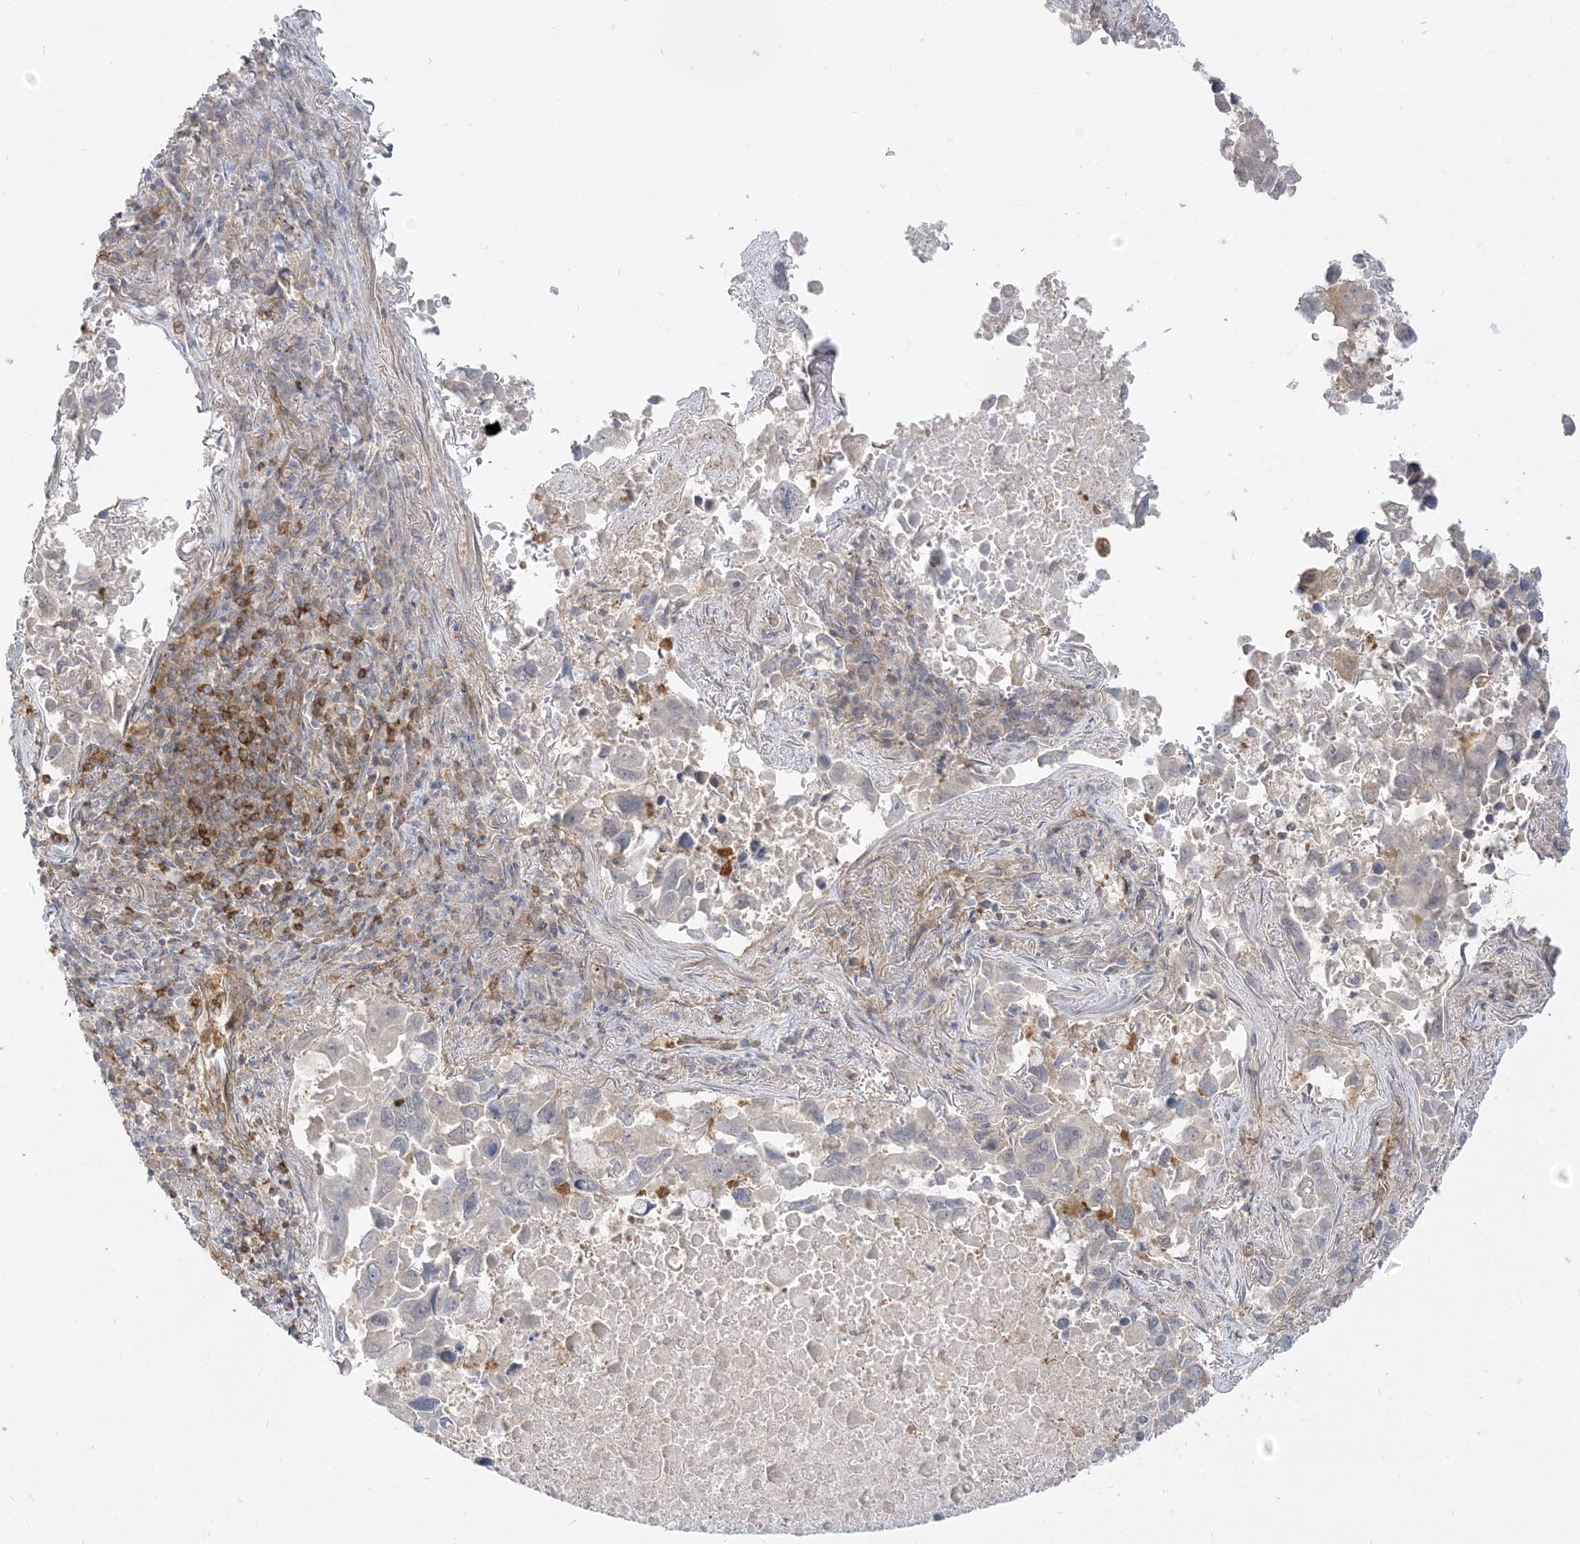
{"staining": {"intensity": "negative", "quantity": "none", "location": "none"}, "tissue": "lung cancer", "cell_type": "Tumor cells", "image_type": "cancer", "snomed": [{"axis": "morphology", "description": "Adenocarcinoma, NOS"}, {"axis": "topography", "description": "Lung"}], "caption": "Immunohistochemical staining of adenocarcinoma (lung) shows no significant positivity in tumor cells.", "gene": "STAM", "patient": {"sex": "male", "age": 64}}